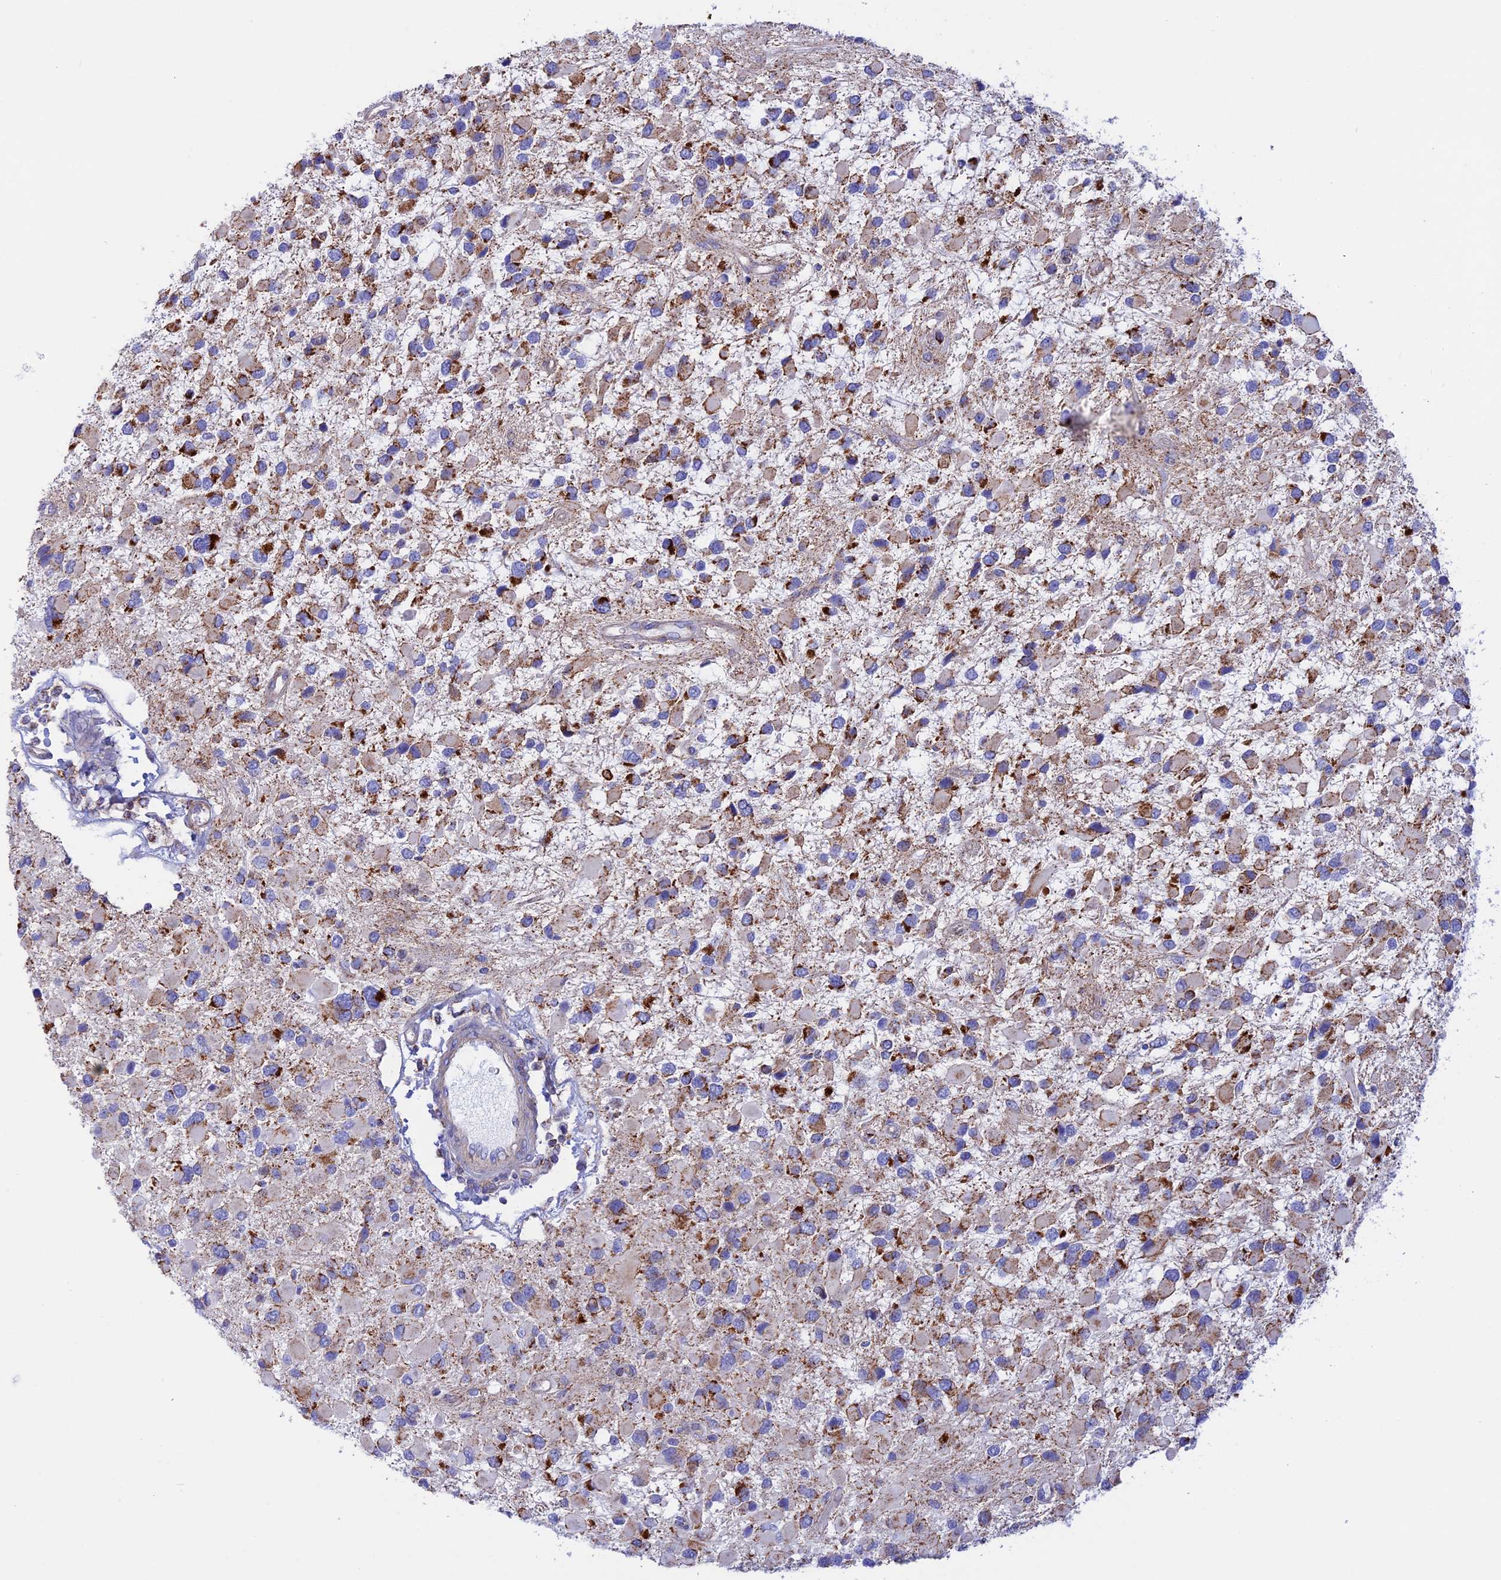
{"staining": {"intensity": "strong", "quantity": "25%-75%", "location": "cytoplasmic/membranous"}, "tissue": "glioma", "cell_type": "Tumor cells", "image_type": "cancer", "snomed": [{"axis": "morphology", "description": "Glioma, malignant, High grade"}, {"axis": "topography", "description": "Brain"}], "caption": "A brown stain highlights strong cytoplasmic/membranous staining of a protein in glioma tumor cells.", "gene": "GCDH", "patient": {"sex": "male", "age": 53}}